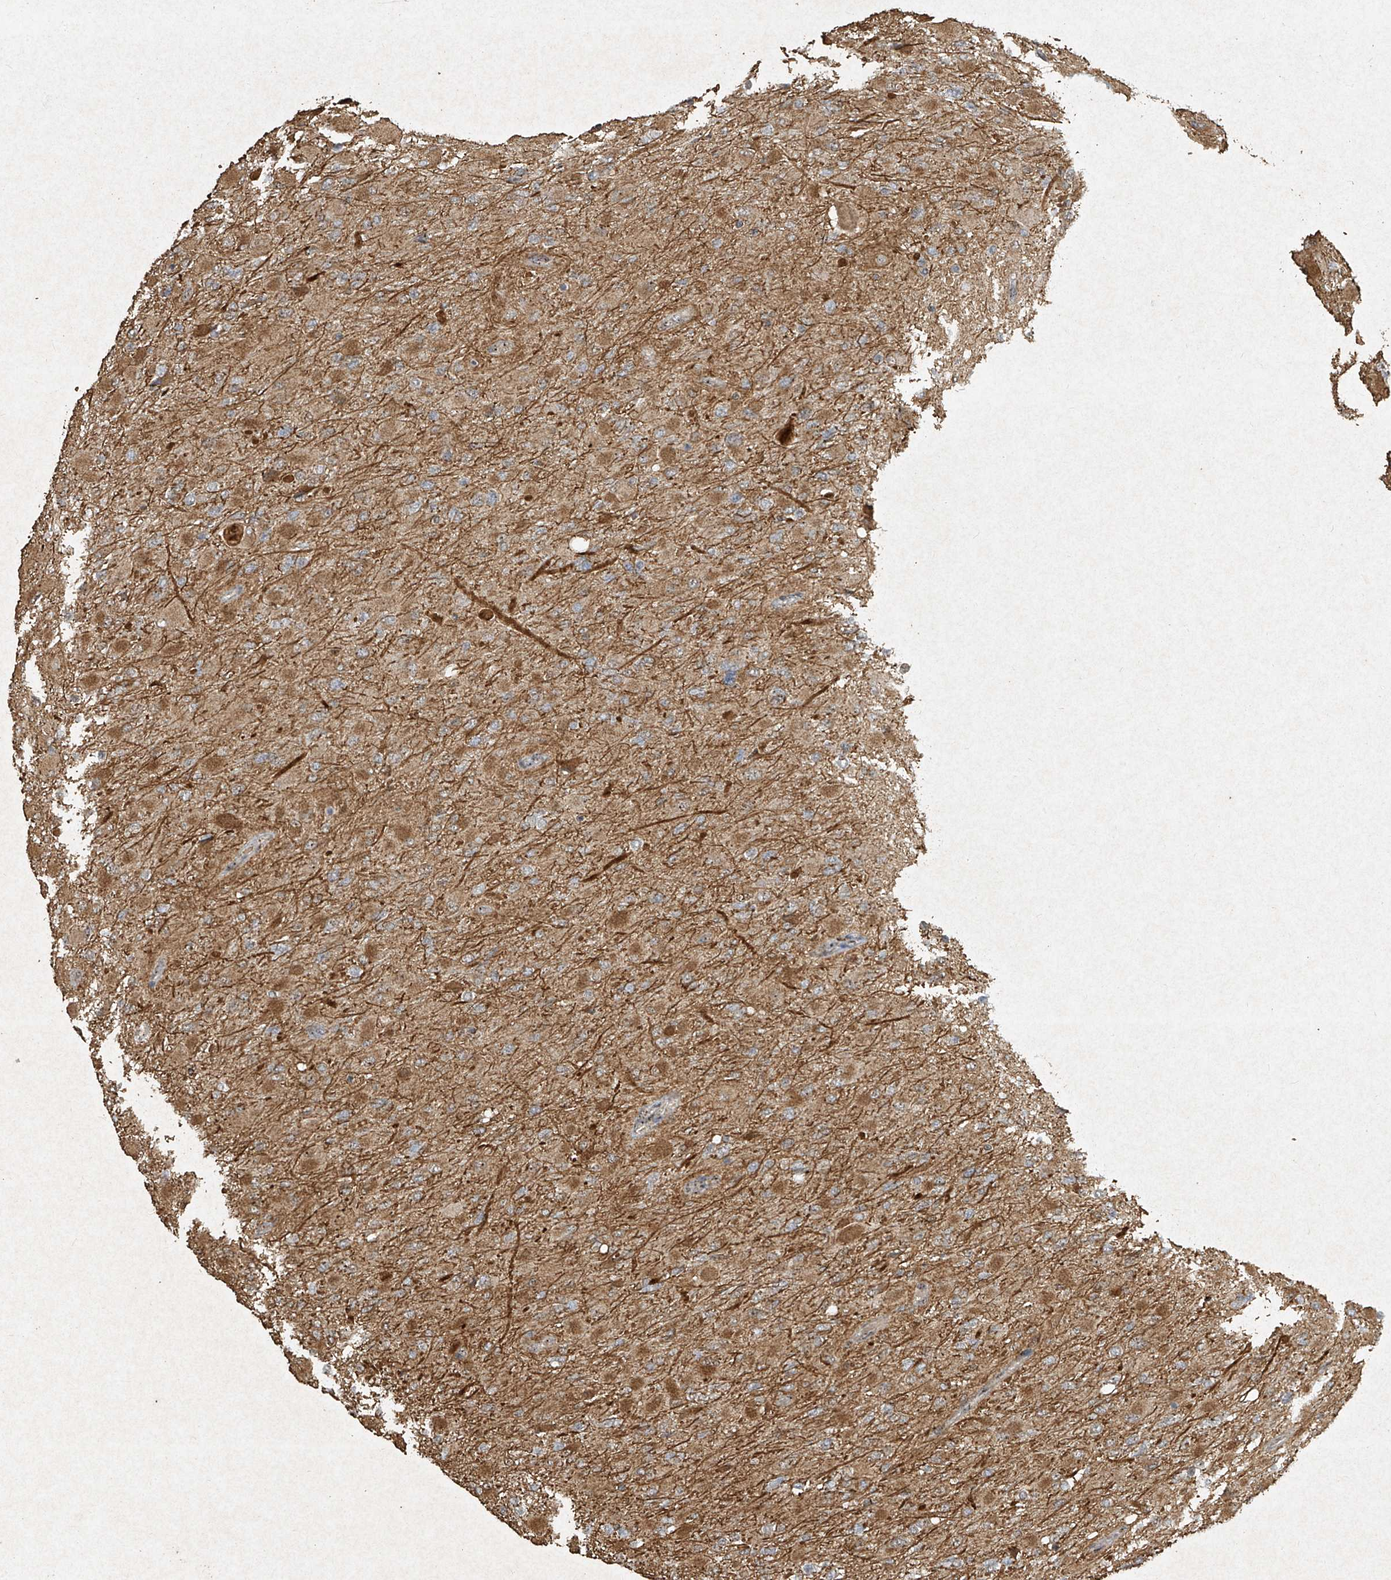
{"staining": {"intensity": "moderate", "quantity": ">75%", "location": "cytoplasmic/membranous"}, "tissue": "glioma", "cell_type": "Tumor cells", "image_type": "cancer", "snomed": [{"axis": "morphology", "description": "Glioma, malignant, High grade"}, {"axis": "topography", "description": "Cerebral cortex"}], "caption": "Brown immunohistochemical staining in glioma reveals moderate cytoplasmic/membranous expression in approximately >75% of tumor cells.", "gene": "ERBB3", "patient": {"sex": "female", "age": 36}}